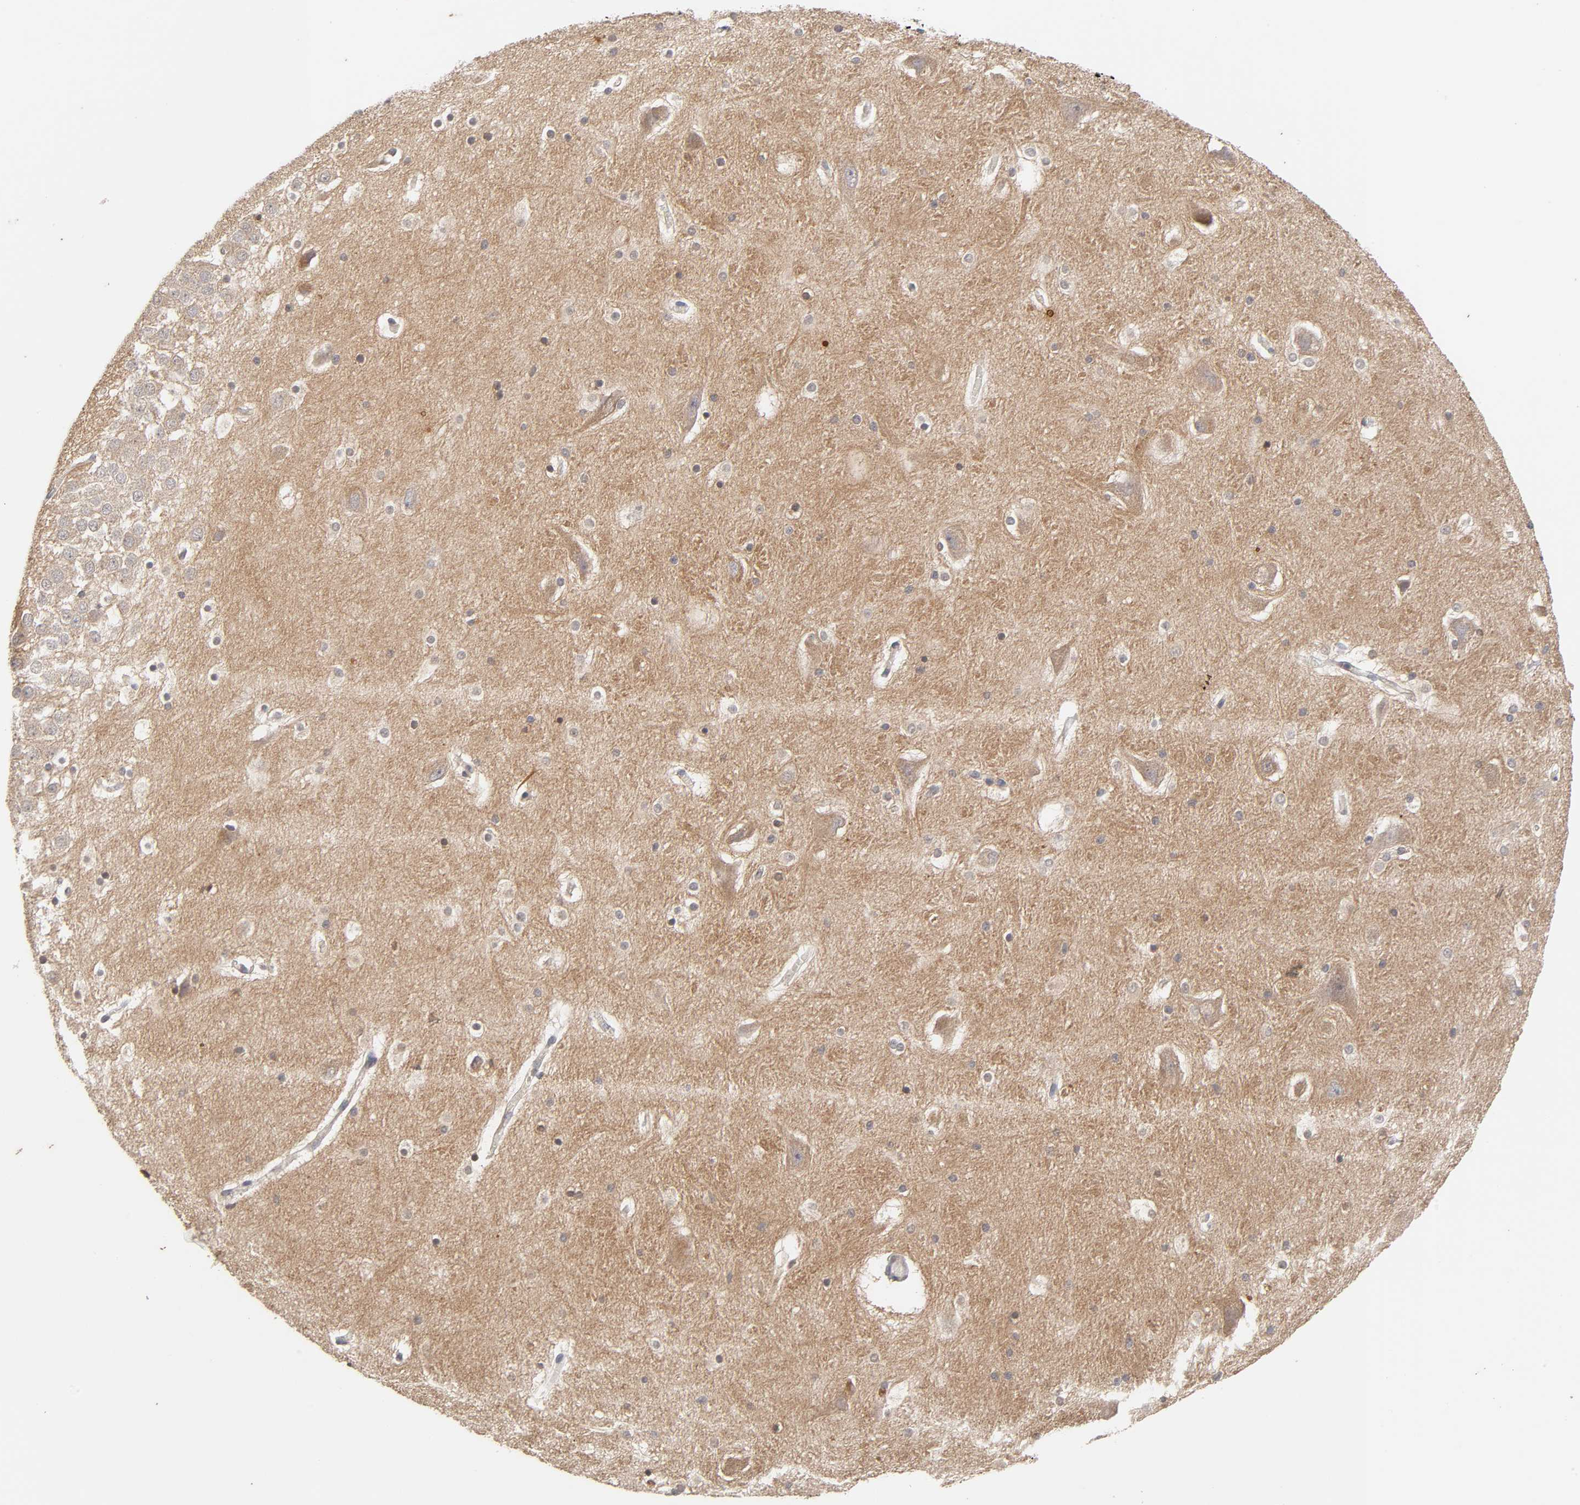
{"staining": {"intensity": "weak", "quantity": ">75%", "location": "cytoplasmic/membranous"}, "tissue": "hippocampus", "cell_type": "Glial cells", "image_type": "normal", "snomed": [{"axis": "morphology", "description": "Normal tissue, NOS"}, {"axis": "topography", "description": "Hippocampus"}], "caption": "This is an image of immunohistochemistry (IHC) staining of normal hippocampus, which shows weak staining in the cytoplasmic/membranous of glial cells.", "gene": "CXADR", "patient": {"sex": "male", "age": 45}}